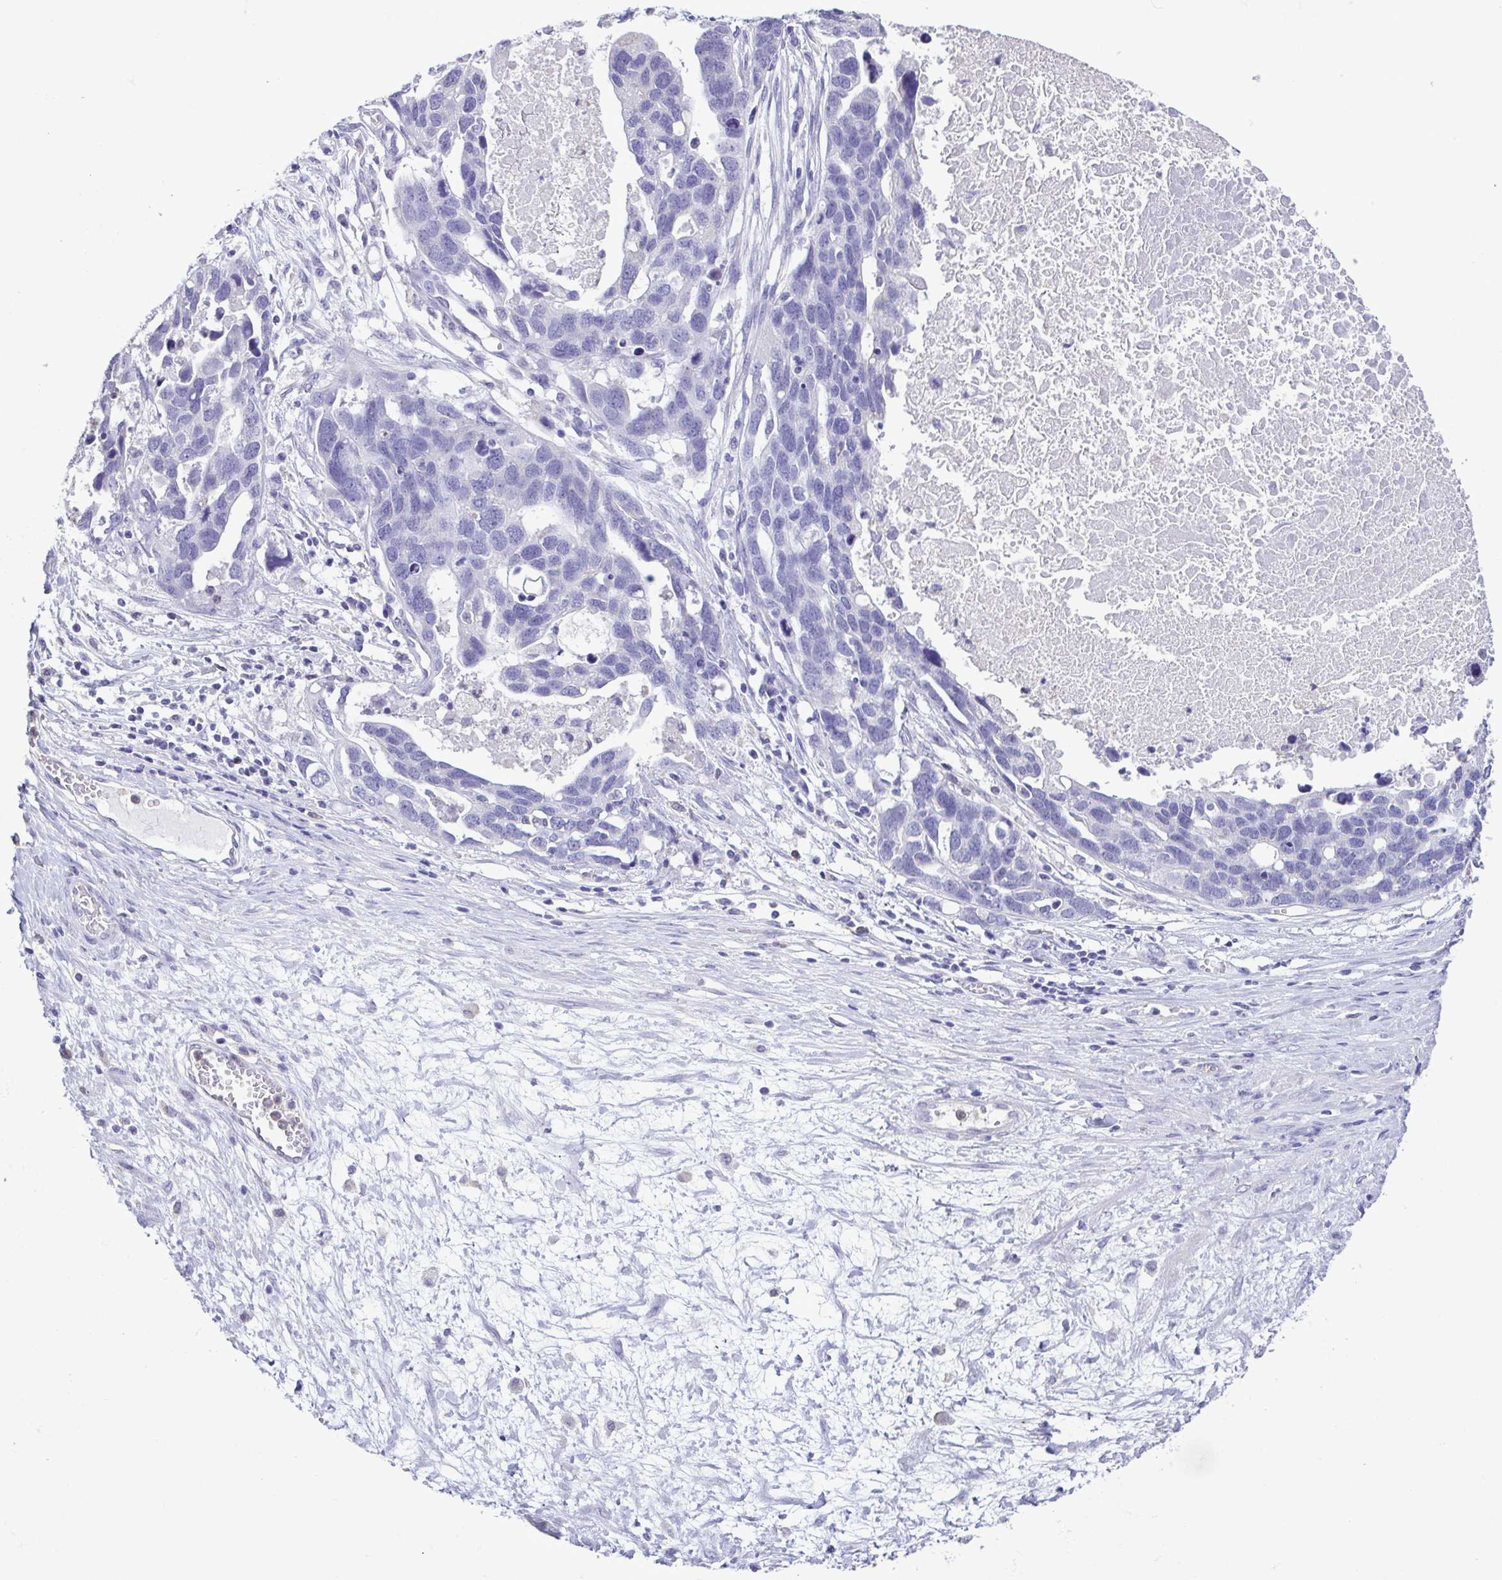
{"staining": {"intensity": "negative", "quantity": "none", "location": "none"}, "tissue": "ovarian cancer", "cell_type": "Tumor cells", "image_type": "cancer", "snomed": [{"axis": "morphology", "description": "Cystadenocarcinoma, serous, NOS"}, {"axis": "topography", "description": "Ovary"}], "caption": "IHC of serous cystadenocarcinoma (ovarian) reveals no expression in tumor cells.", "gene": "CBY2", "patient": {"sex": "female", "age": 54}}